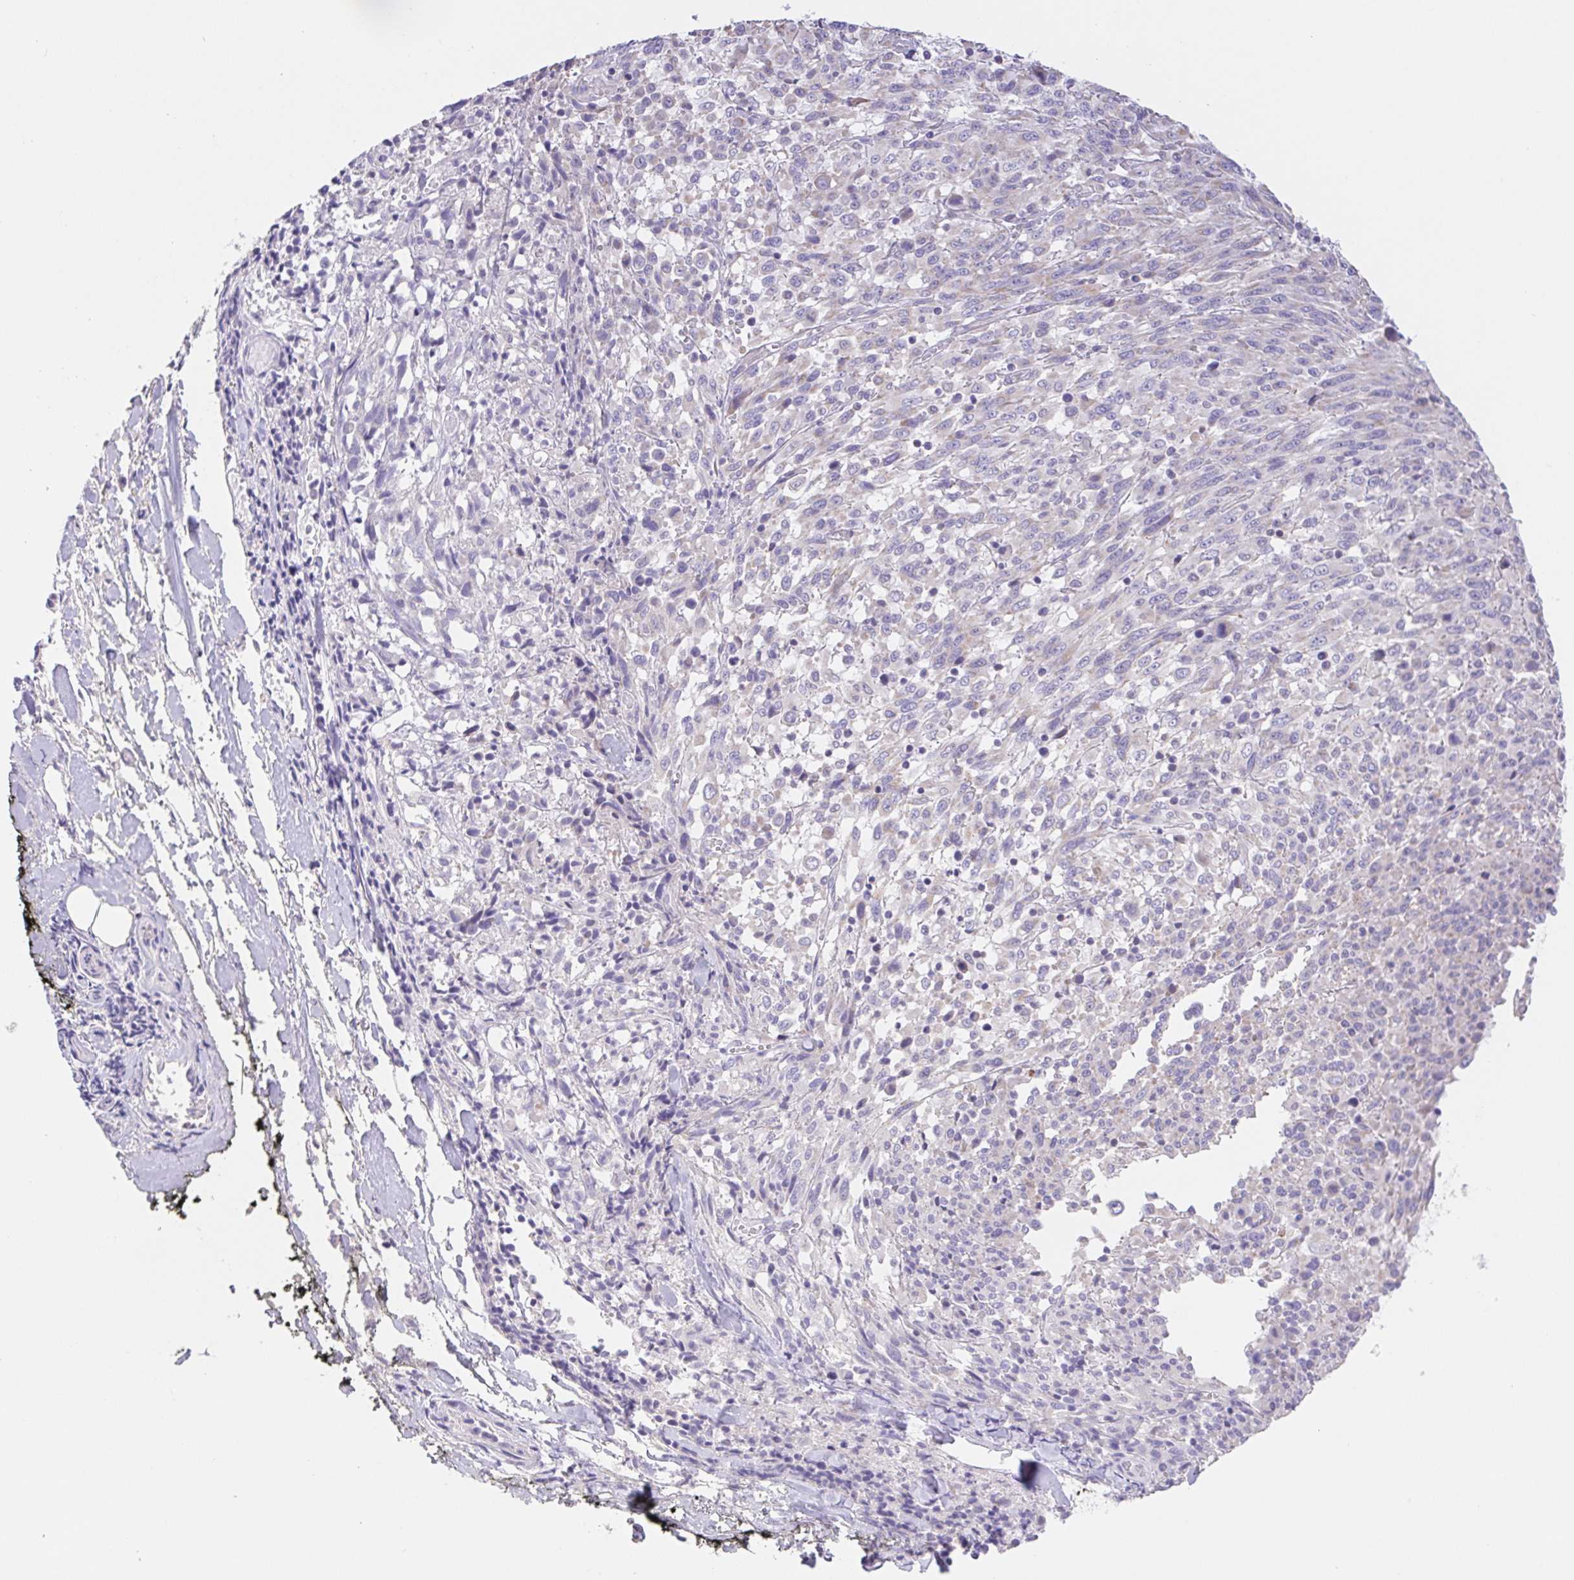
{"staining": {"intensity": "negative", "quantity": "none", "location": "none"}, "tissue": "melanoma", "cell_type": "Tumor cells", "image_type": "cancer", "snomed": [{"axis": "morphology", "description": "Malignant melanoma, NOS"}, {"axis": "topography", "description": "Skin"}], "caption": "This is a photomicrograph of immunohistochemistry staining of melanoma, which shows no expression in tumor cells.", "gene": "FKBP6", "patient": {"sex": "female", "age": 91}}